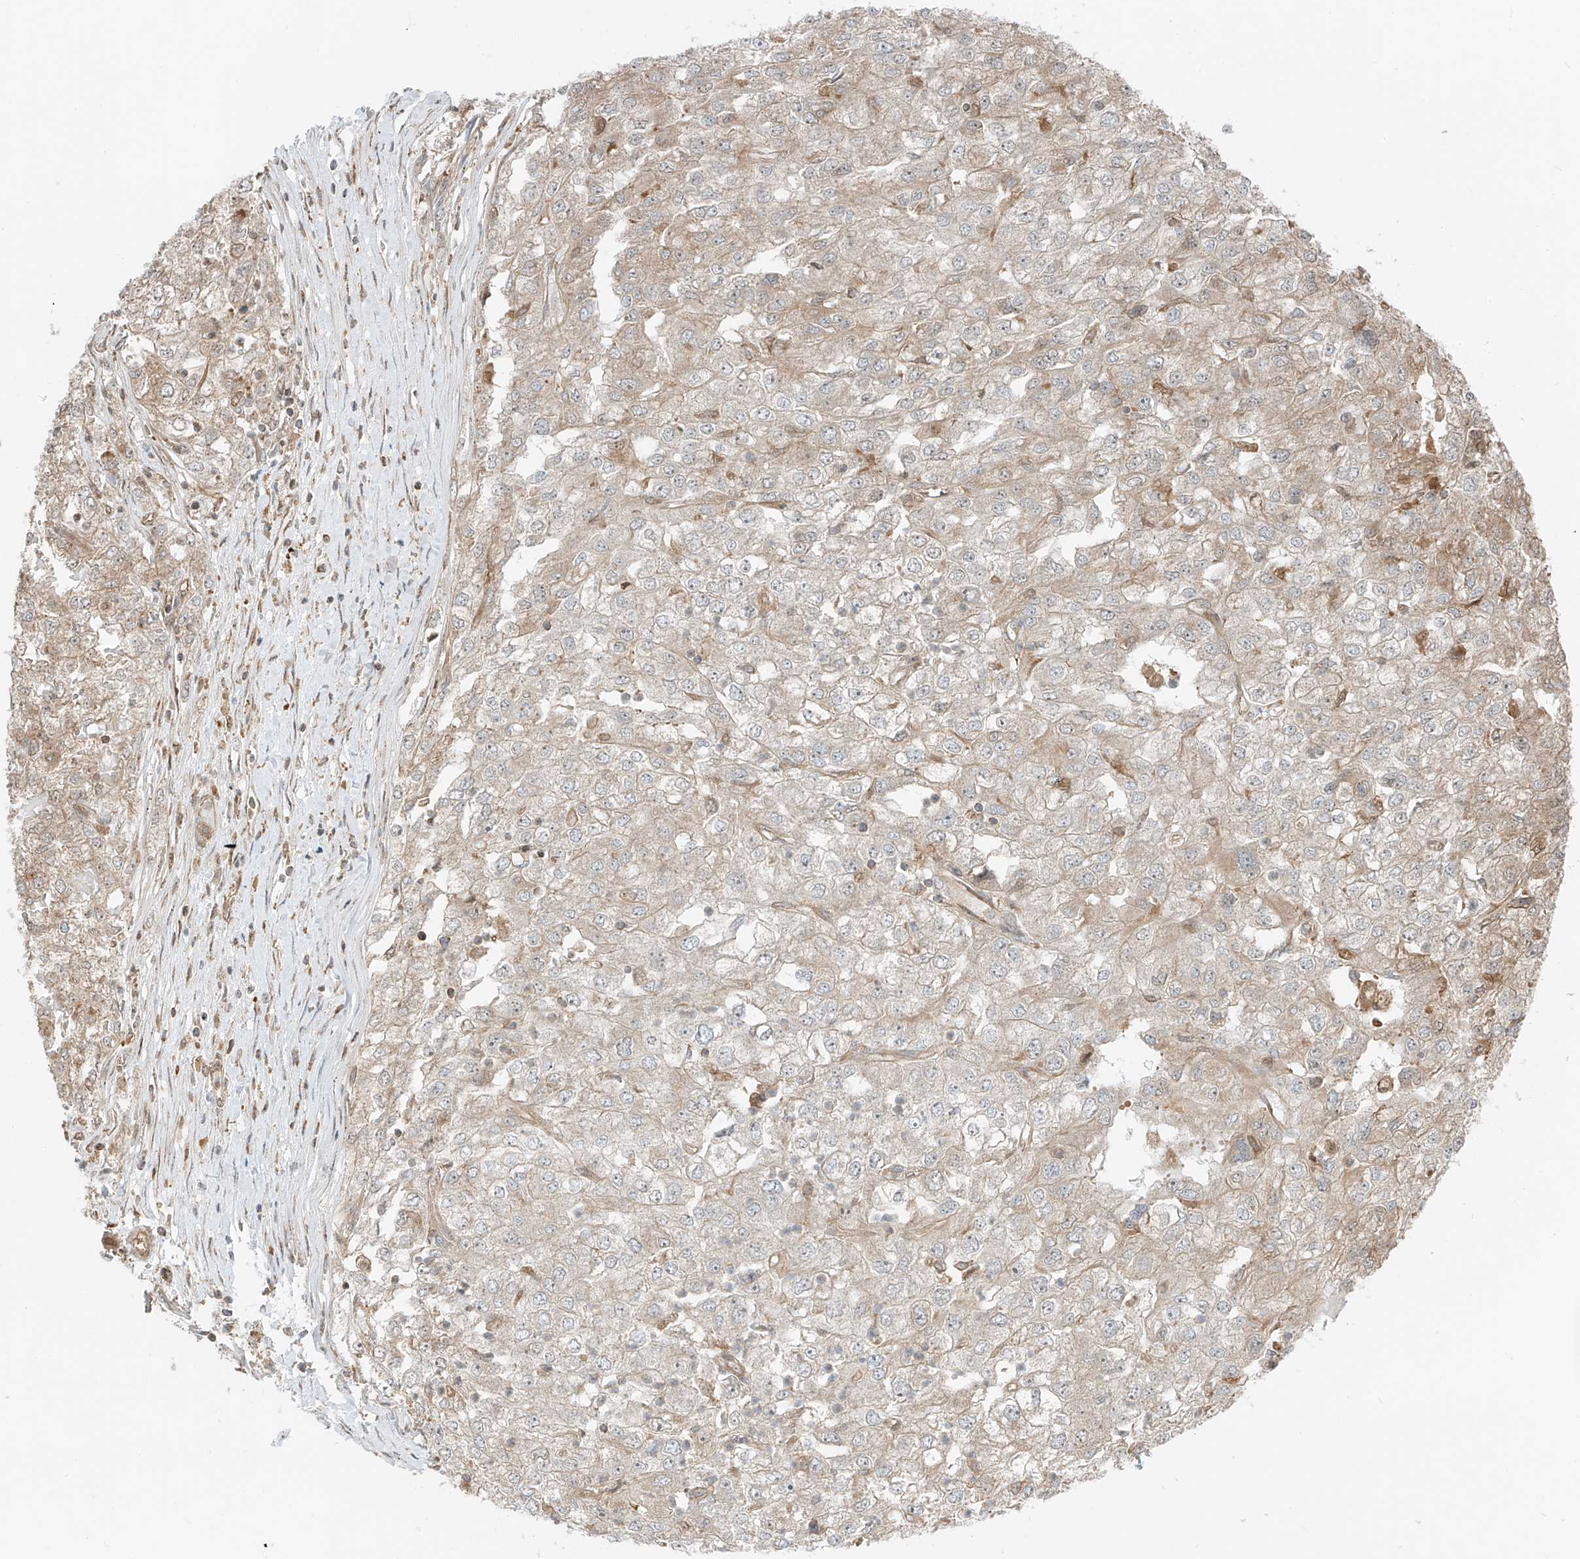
{"staining": {"intensity": "weak", "quantity": "<25%", "location": "cytoplasmic/membranous"}, "tissue": "renal cancer", "cell_type": "Tumor cells", "image_type": "cancer", "snomed": [{"axis": "morphology", "description": "Adenocarcinoma, NOS"}, {"axis": "topography", "description": "Kidney"}], "caption": "Image shows no protein positivity in tumor cells of renal cancer tissue.", "gene": "USP48", "patient": {"sex": "female", "age": 54}}